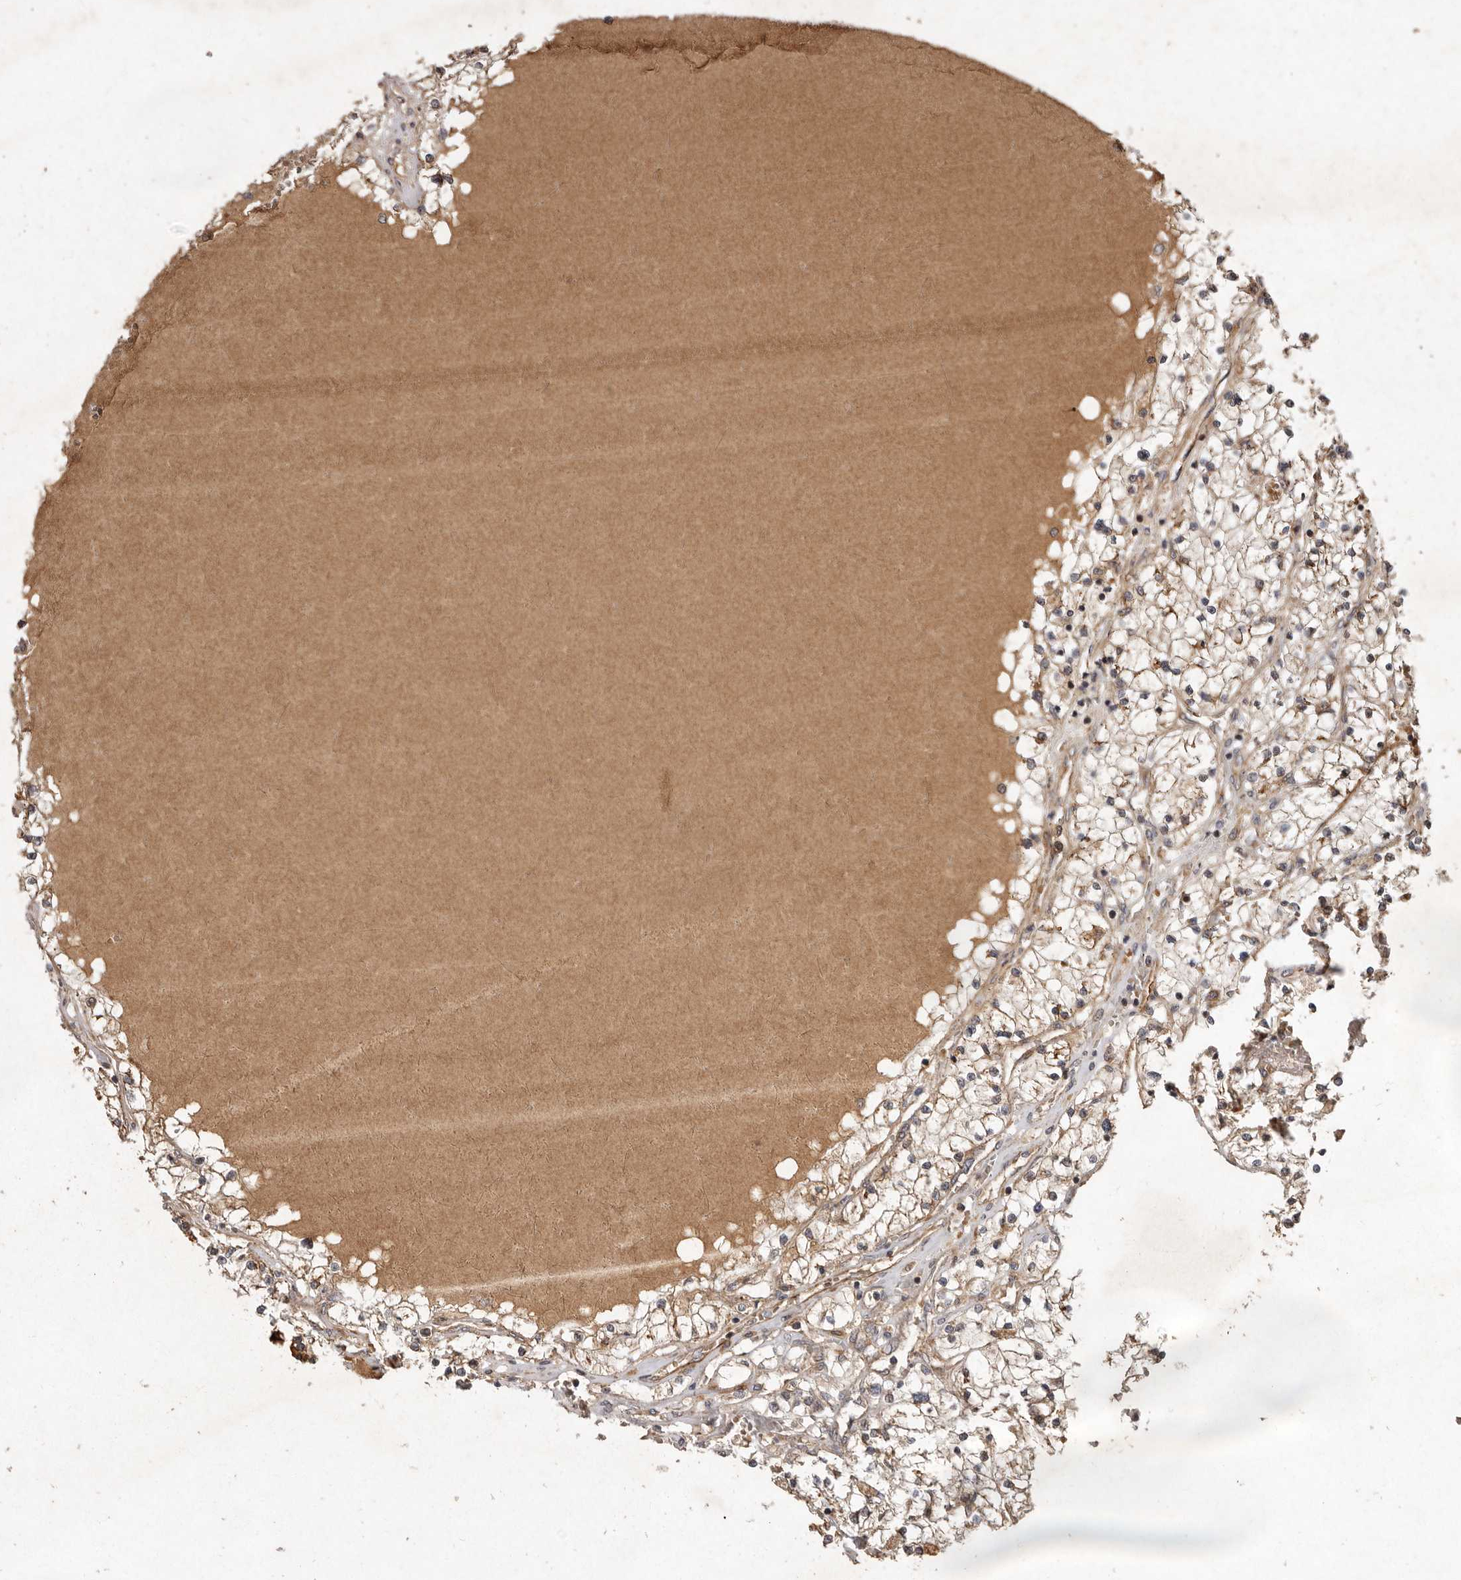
{"staining": {"intensity": "weak", "quantity": ">75%", "location": "cytoplasmic/membranous"}, "tissue": "renal cancer", "cell_type": "Tumor cells", "image_type": "cancer", "snomed": [{"axis": "morphology", "description": "Normal tissue, NOS"}, {"axis": "morphology", "description": "Adenocarcinoma, NOS"}, {"axis": "topography", "description": "Kidney"}], "caption": "Renal cancer tissue displays weak cytoplasmic/membranous positivity in approximately >75% of tumor cells, visualized by immunohistochemistry.", "gene": "SEMA3A", "patient": {"sex": "male", "age": 68}}